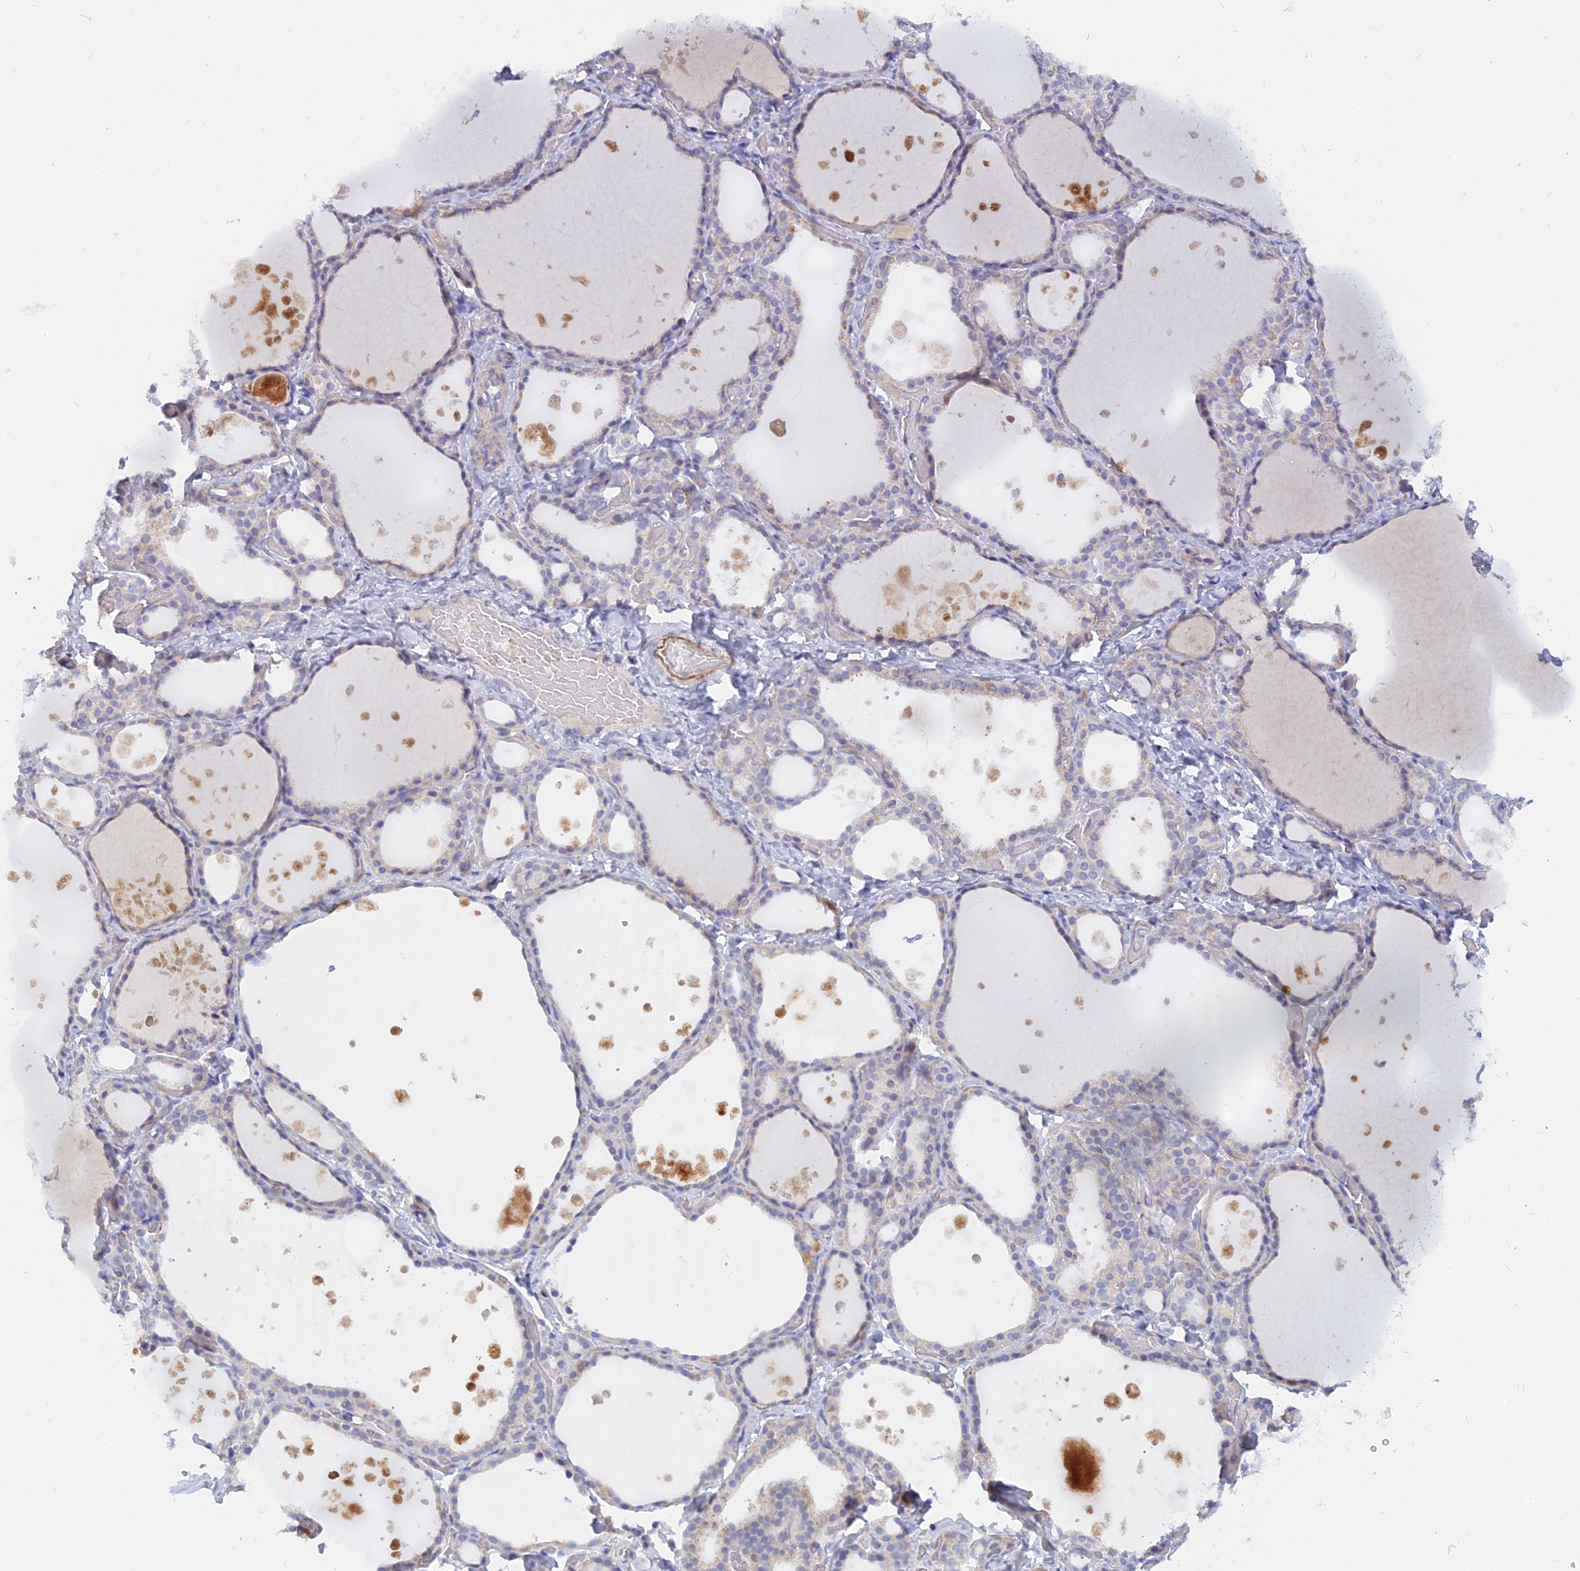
{"staining": {"intensity": "weak", "quantity": "<25%", "location": "cytoplasmic/membranous"}, "tissue": "thyroid gland", "cell_type": "Glandular cells", "image_type": "normal", "snomed": [{"axis": "morphology", "description": "Normal tissue, NOS"}, {"axis": "topography", "description": "Thyroid gland"}], "caption": "Immunohistochemistry micrograph of unremarkable thyroid gland: thyroid gland stained with DAB displays no significant protein expression in glandular cells. The staining was performed using DAB to visualize the protein expression in brown, while the nuclei were stained in blue with hematoxylin (Magnification: 20x).", "gene": "CACNA1B", "patient": {"sex": "female", "age": 44}}